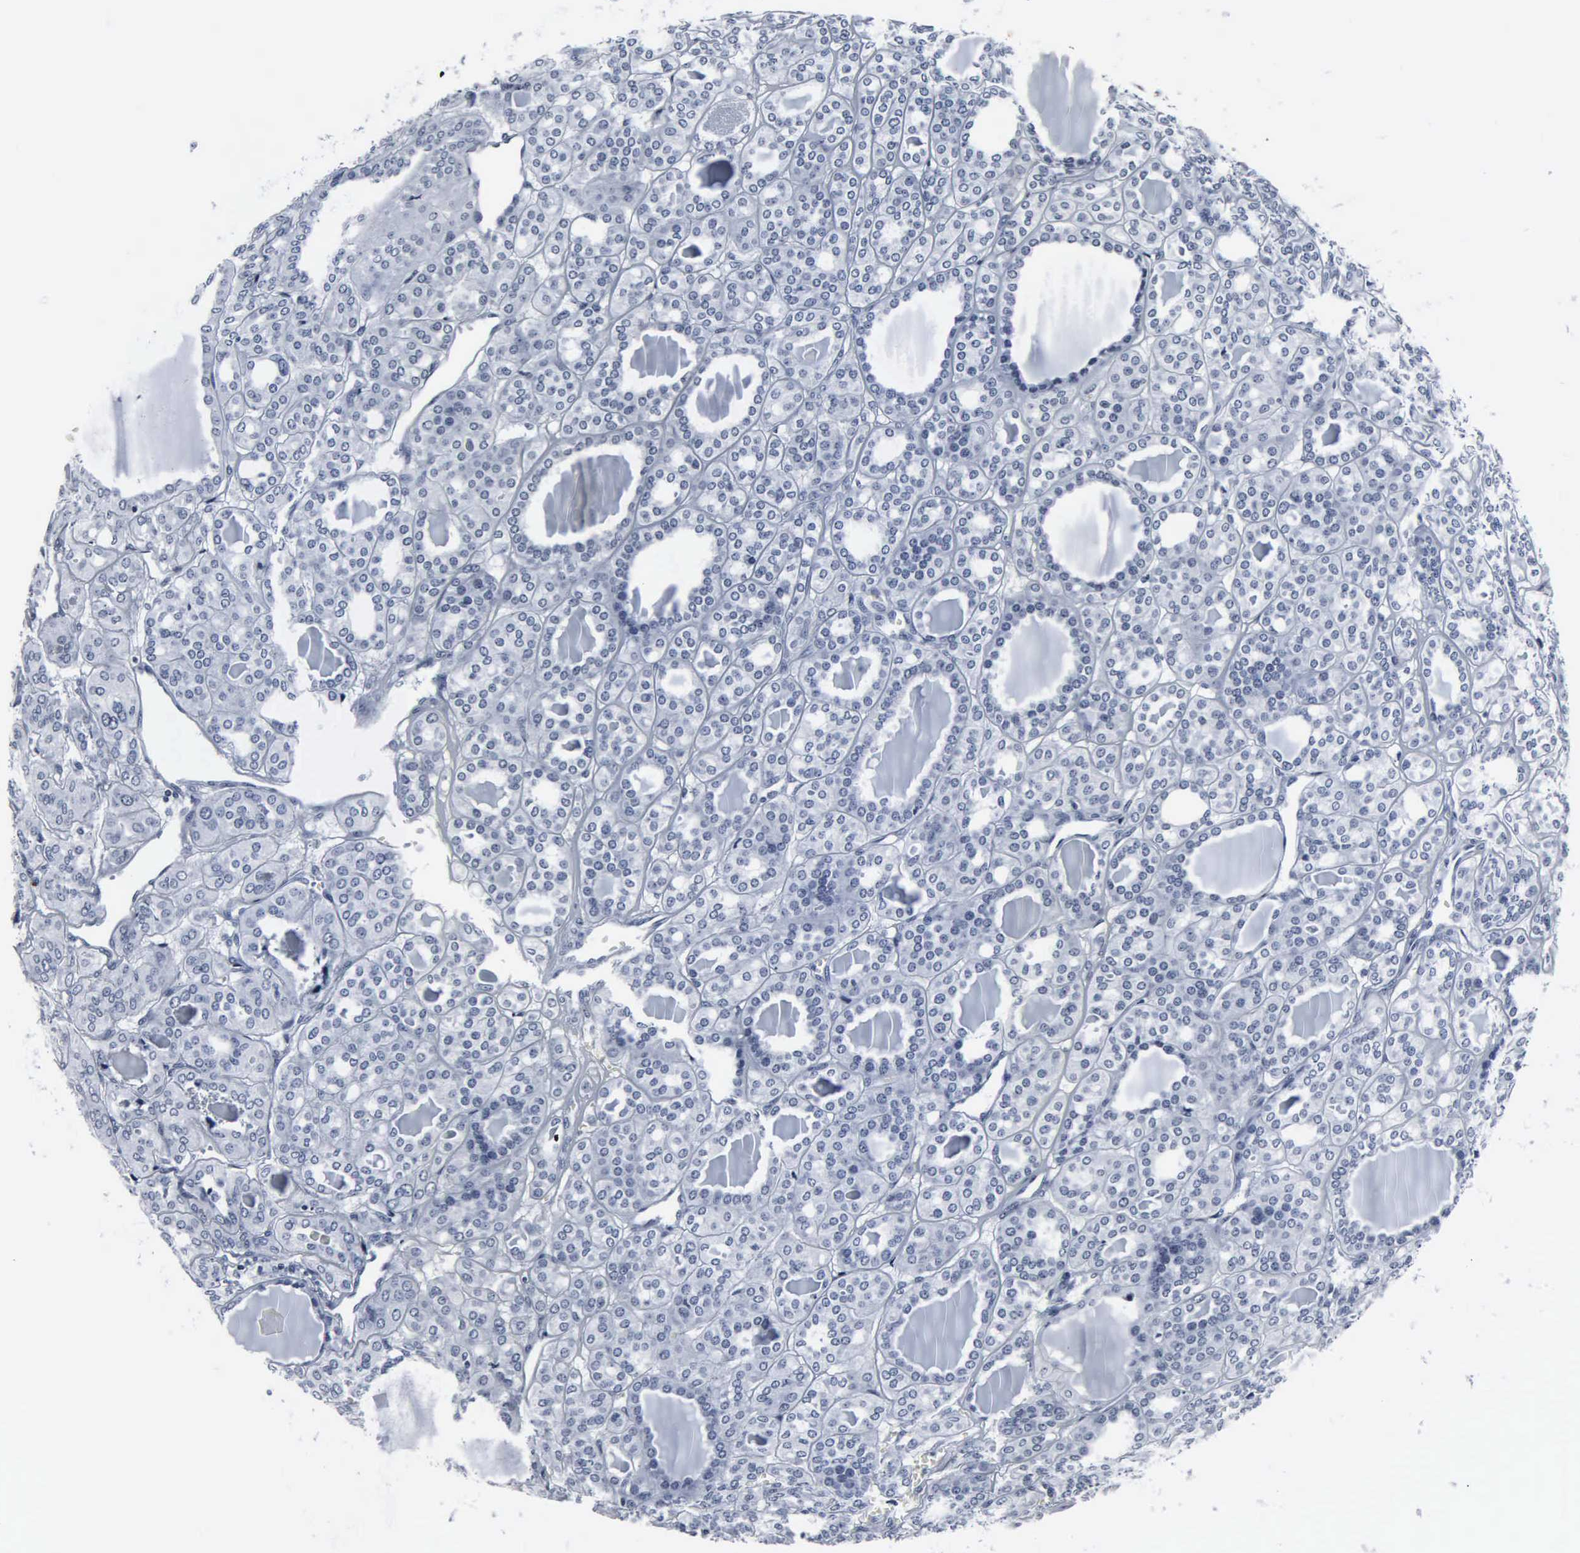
{"staining": {"intensity": "negative", "quantity": "none", "location": "none"}, "tissue": "thyroid cancer", "cell_type": "Tumor cells", "image_type": "cancer", "snomed": [{"axis": "morphology", "description": "Follicular adenoma carcinoma, NOS"}, {"axis": "topography", "description": "Thyroid gland"}], "caption": "There is no significant staining in tumor cells of thyroid cancer (follicular adenoma carcinoma).", "gene": "DGCR2", "patient": {"sex": "female", "age": 71}}